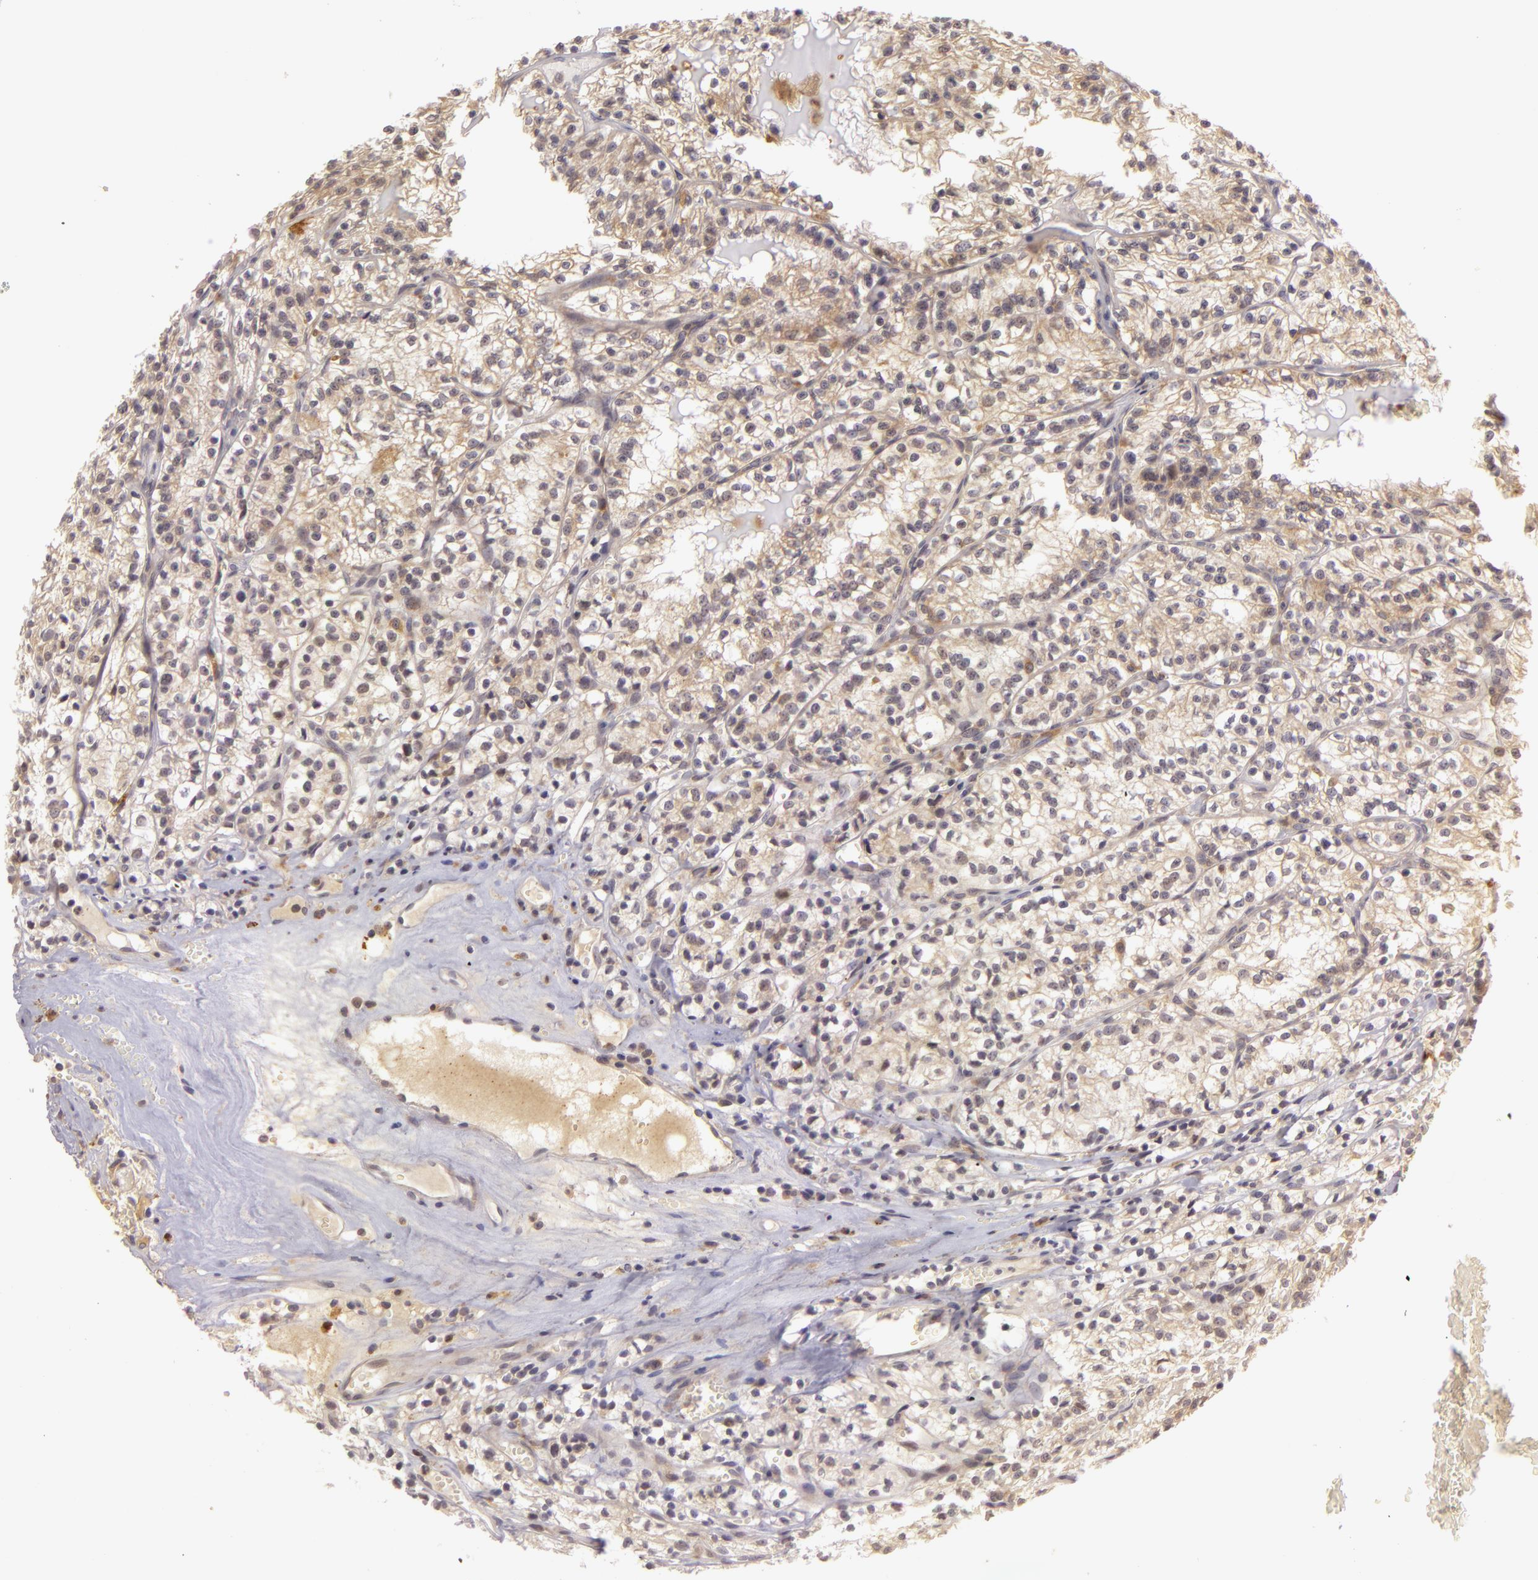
{"staining": {"intensity": "weak", "quantity": "25%-75%", "location": "cytoplasmic/membranous"}, "tissue": "renal cancer", "cell_type": "Tumor cells", "image_type": "cancer", "snomed": [{"axis": "morphology", "description": "Adenocarcinoma, NOS"}, {"axis": "topography", "description": "Kidney"}], "caption": "Immunohistochemistry (IHC) histopathology image of renal adenocarcinoma stained for a protein (brown), which shows low levels of weak cytoplasmic/membranous expression in about 25%-75% of tumor cells.", "gene": "PPP1R3F", "patient": {"sex": "male", "age": 61}}